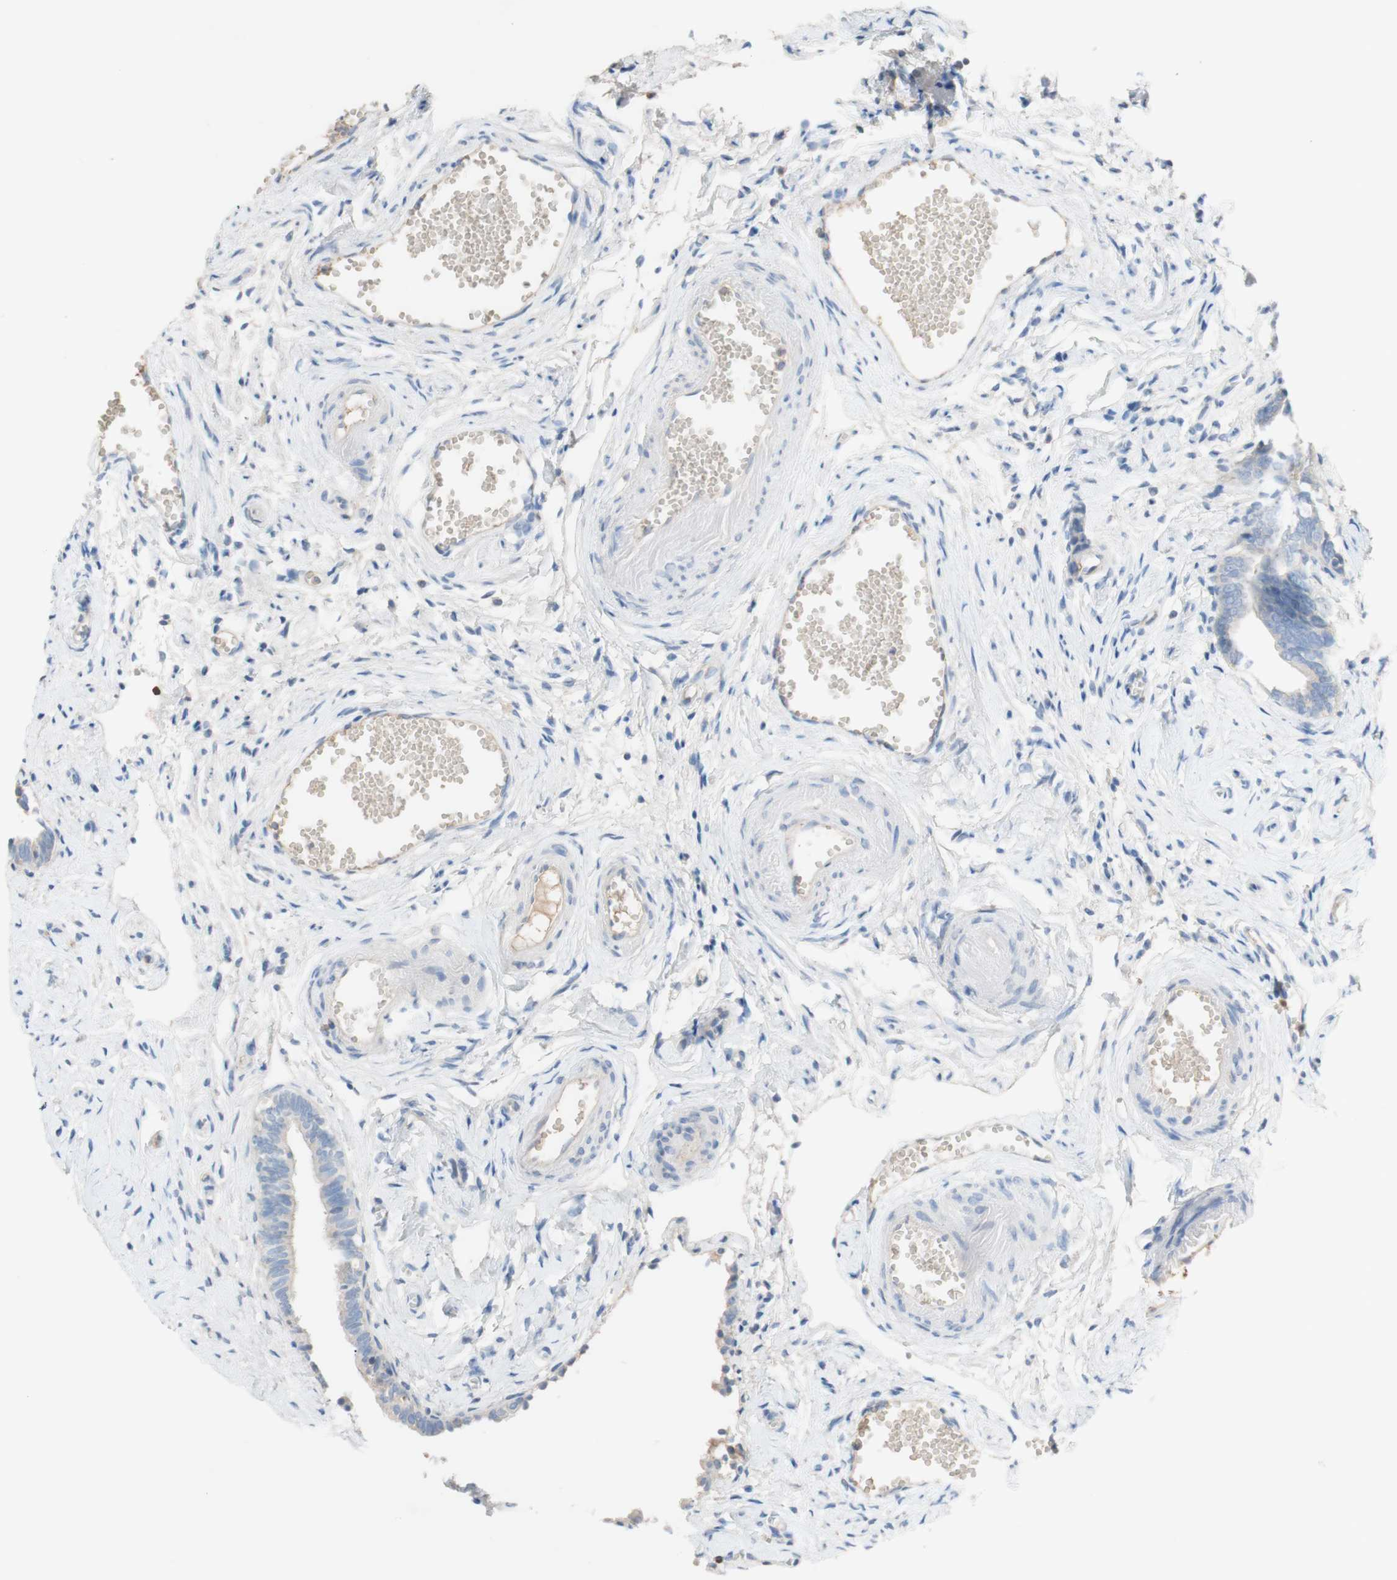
{"staining": {"intensity": "weak", "quantity": ">75%", "location": "cytoplasmic/membranous"}, "tissue": "fallopian tube", "cell_type": "Glandular cells", "image_type": "normal", "snomed": [{"axis": "morphology", "description": "Normal tissue, NOS"}, {"axis": "topography", "description": "Fallopian tube"}], "caption": "IHC micrograph of unremarkable fallopian tube stained for a protein (brown), which demonstrates low levels of weak cytoplasmic/membranous staining in about >75% of glandular cells.", "gene": "PACSIN1", "patient": {"sex": "female", "age": 71}}